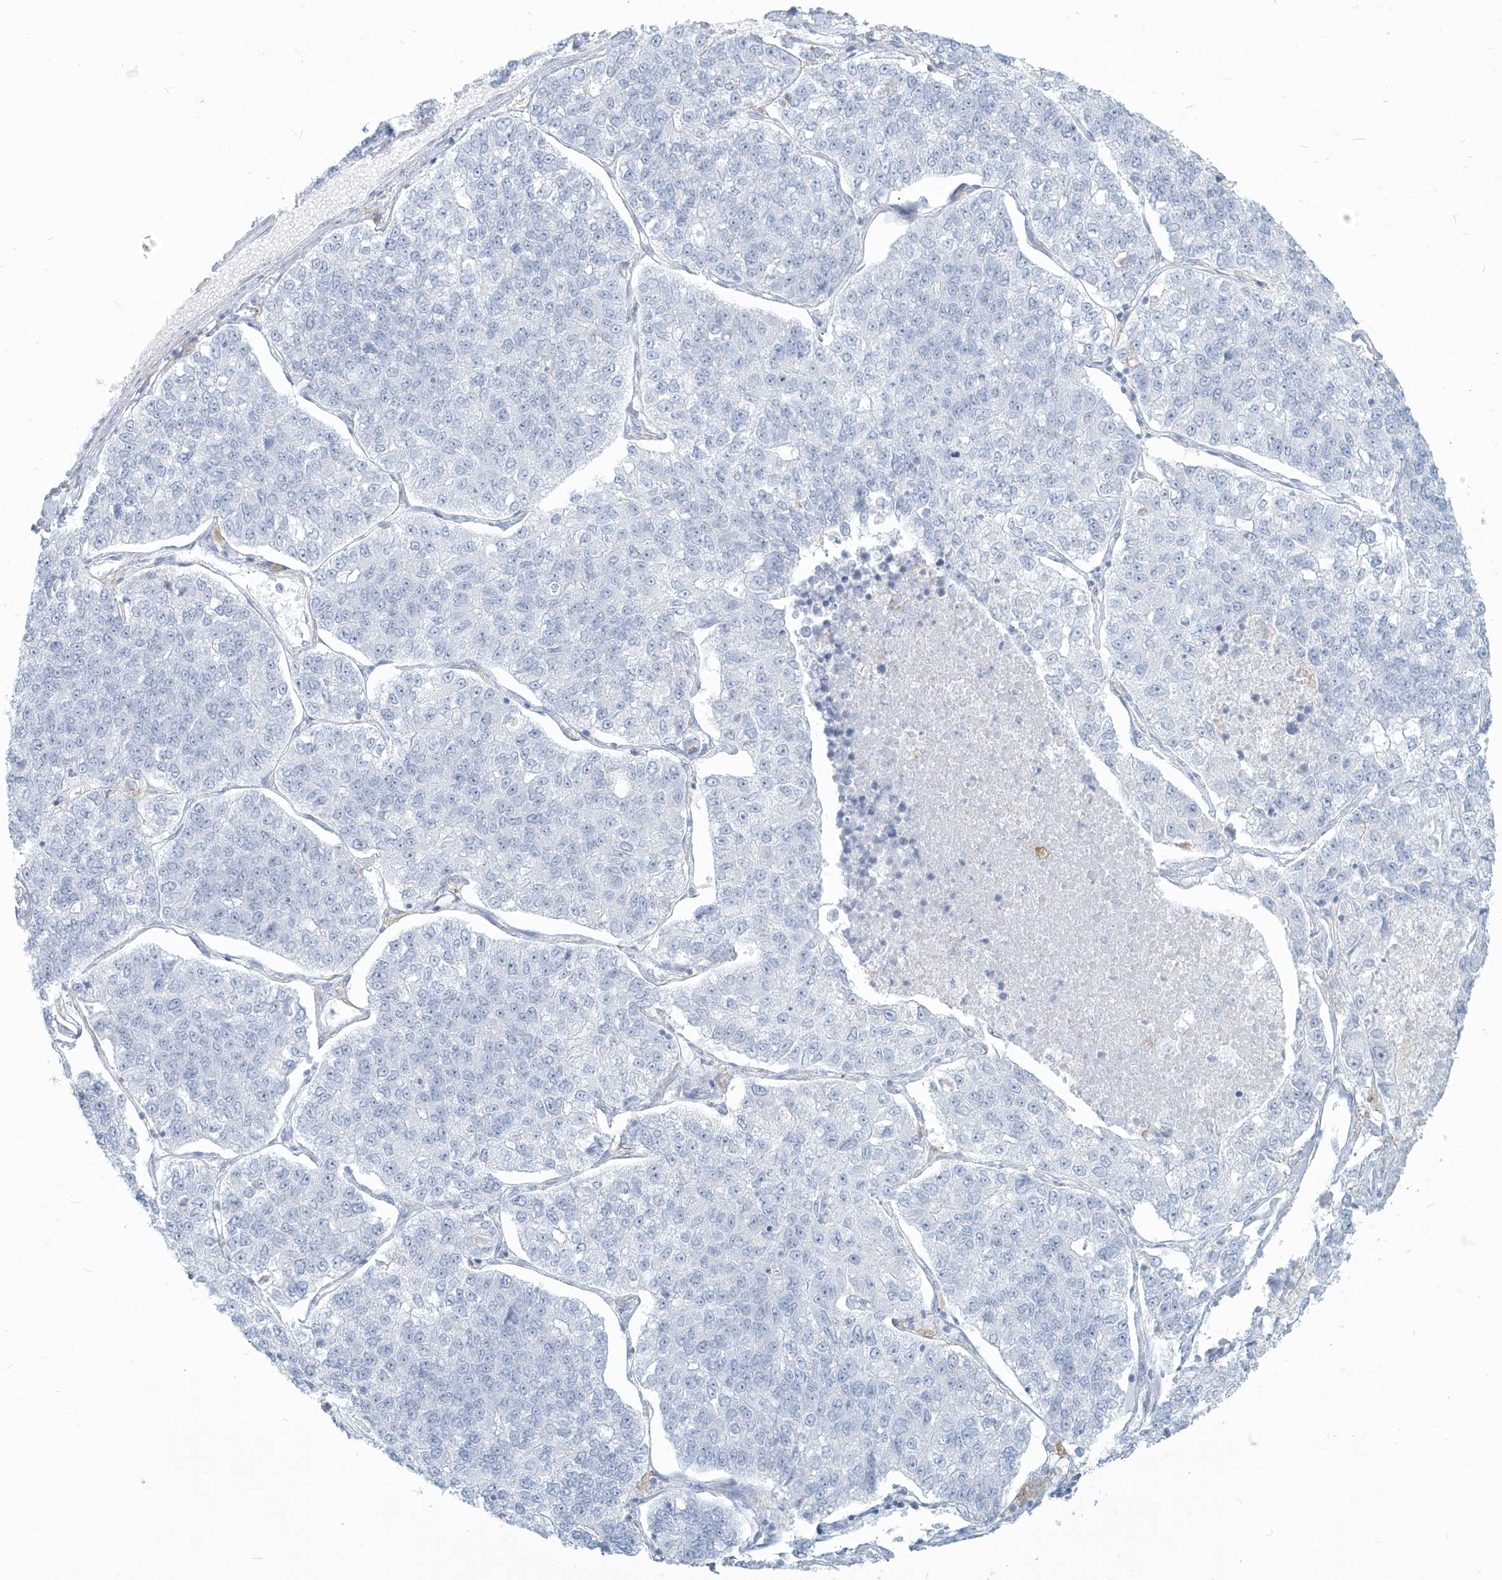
{"staining": {"intensity": "negative", "quantity": "none", "location": "none"}, "tissue": "lung cancer", "cell_type": "Tumor cells", "image_type": "cancer", "snomed": [{"axis": "morphology", "description": "Adenocarcinoma, NOS"}, {"axis": "topography", "description": "Lung"}], "caption": "Tumor cells show no significant positivity in lung cancer (adenocarcinoma).", "gene": "HLA-DRB1", "patient": {"sex": "male", "age": 49}}